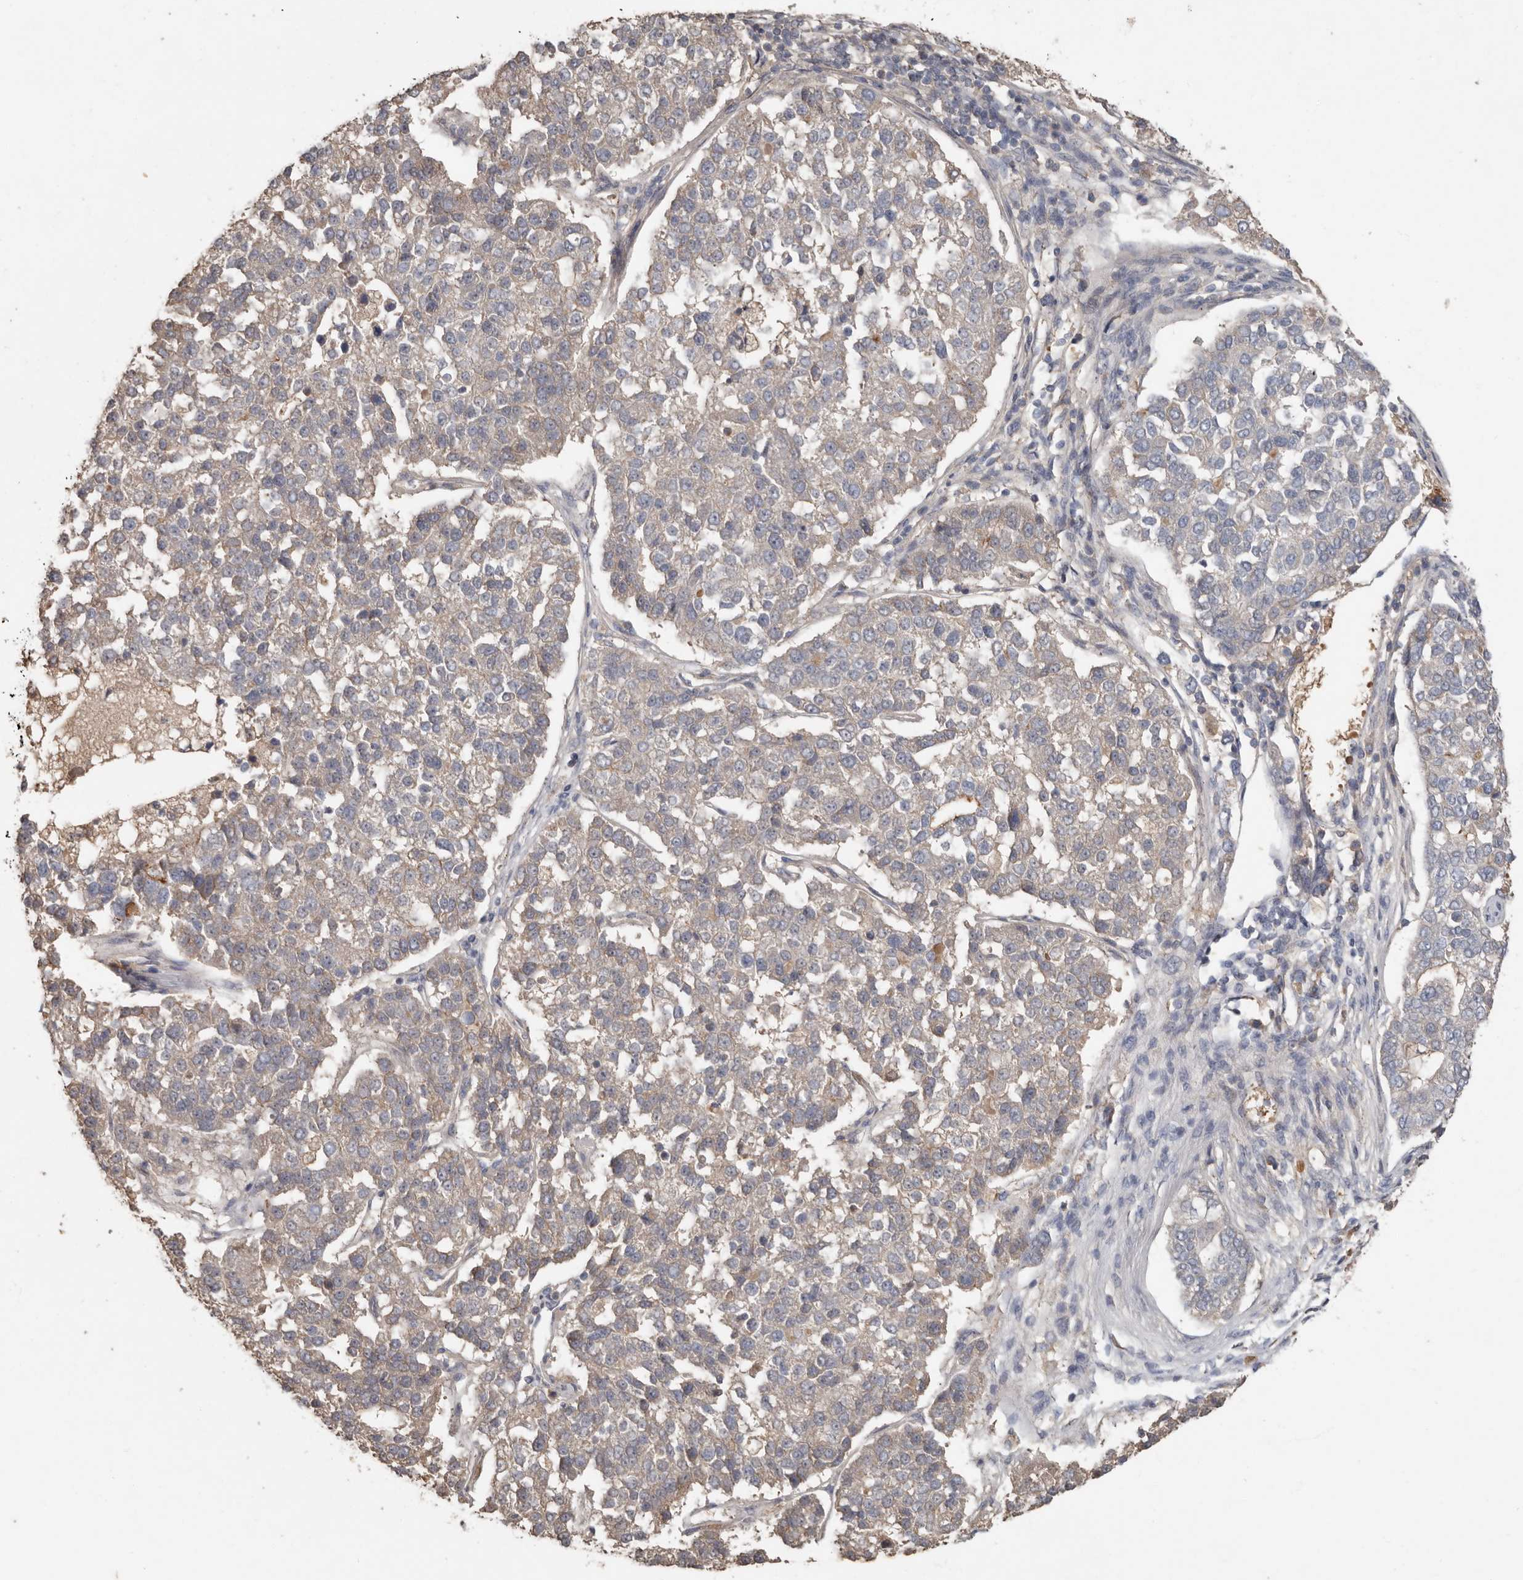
{"staining": {"intensity": "negative", "quantity": "none", "location": "none"}, "tissue": "pancreatic cancer", "cell_type": "Tumor cells", "image_type": "cancer", "snomed": [{"axis": "morphology", "description": "Adenocarcinoma, NOS"}, {"axis": "topography", "description": "Pancreas"}], "caption": "The immunohistochemistry (IHC) photomicrograph has no significant expression in tumor cells of pancreatic cancer (adenocarcinoma) tissue.", "gene": "KIF26B", "patient": {"sex": "female", "age": 61}}